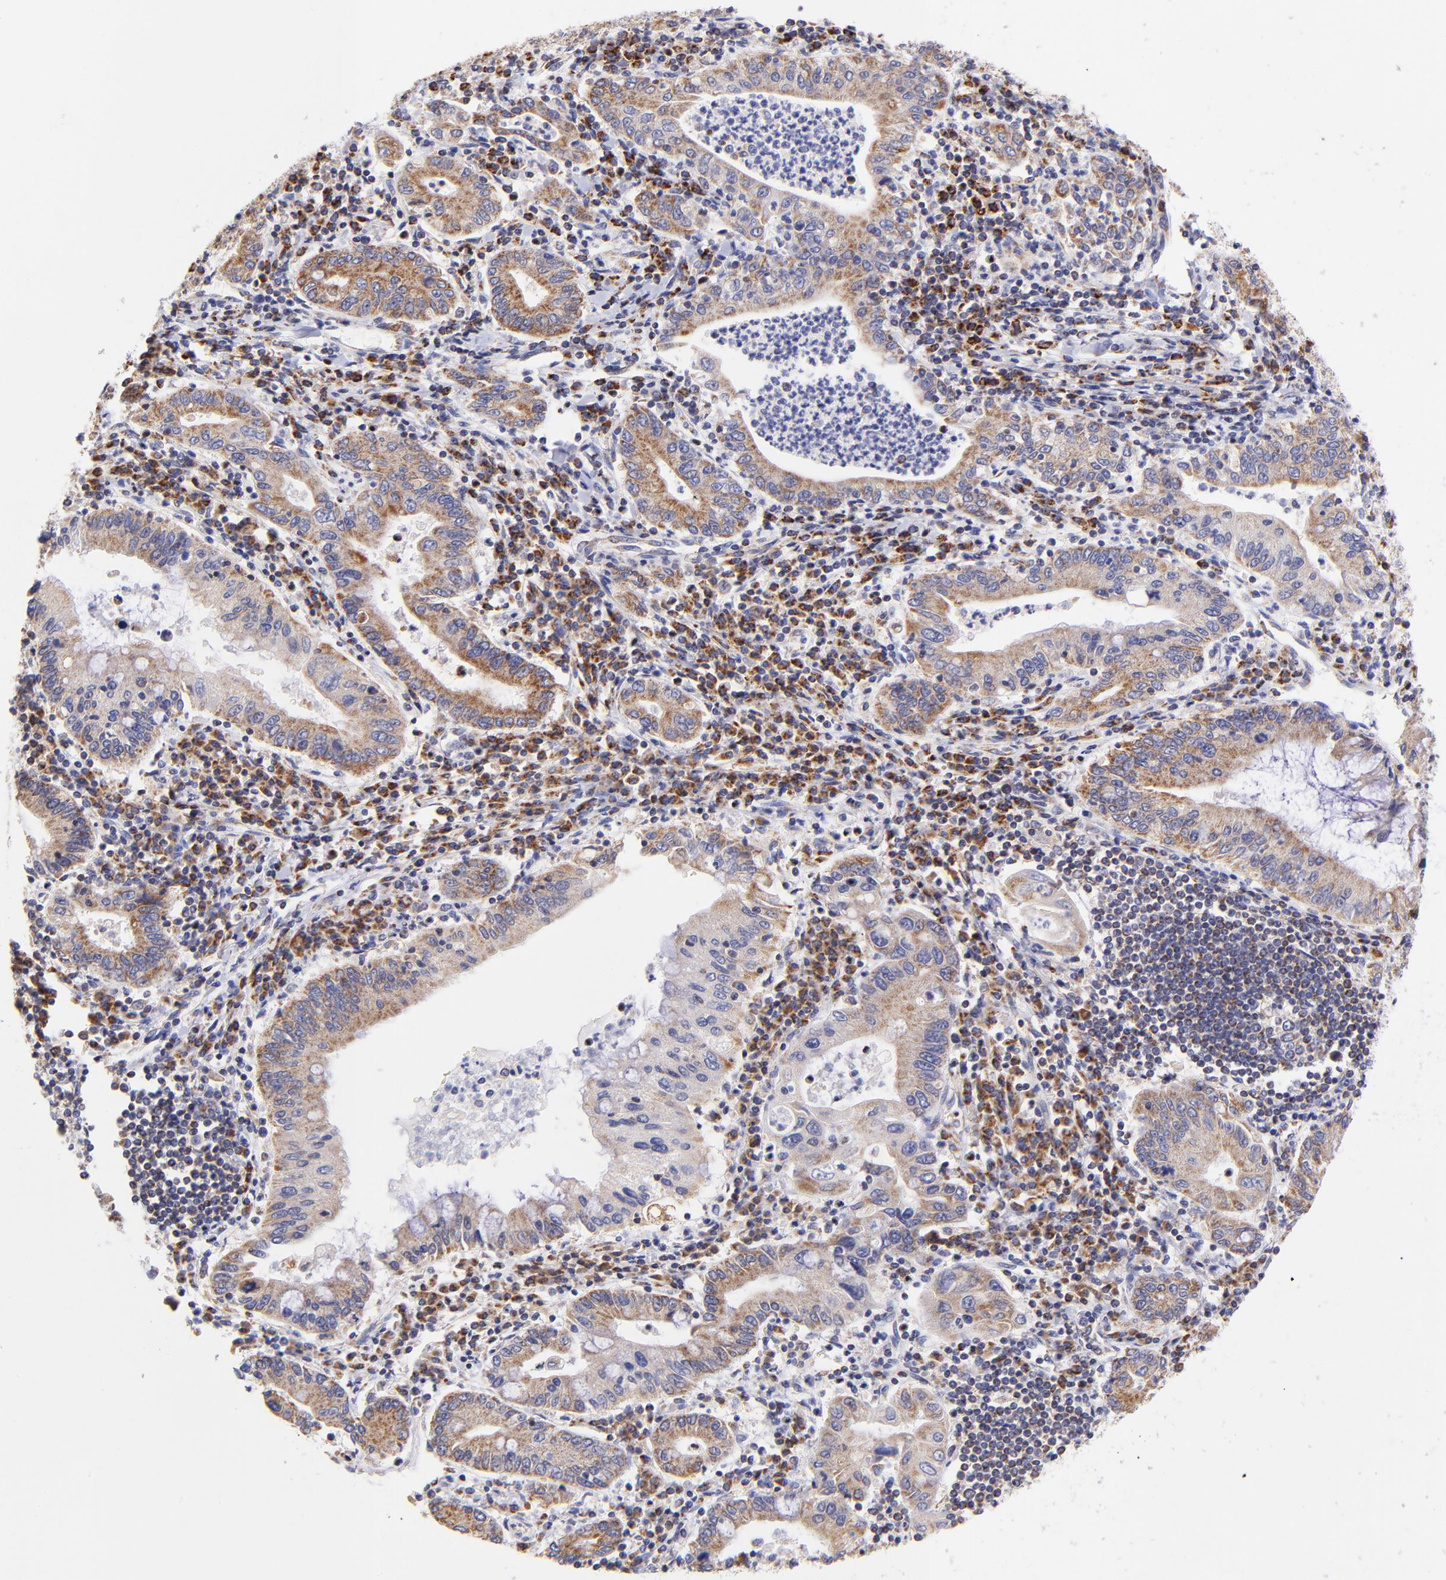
{"staining": {"intensity": "moderate", "quantity": ">75%", "location": "cytoplasmic/membranous"}, "tissue": "stomach cancer", "cell_type": "Tumor cells", "image_type": "cancer", "snomed": [{"axis": "morphology", "description": "Normal tissue, NOS"}, {"axis": "morphology", "description": "Adenocarcinoma, NOS"}, {"axis": "topography", "description": "Esophagus"}, {"axis": "topography", "description": "Stomach, upper"}, {"axis": "topography", "description": "Peripheral nerve tissue"}], "caption": "Immunohistochemistry (IHC) of adenocarcinoma (stomach) exhibits medium levels of moderate cytoplasmic/membranous expression in about >75% of tumor cells.", "gene": "NDUFB7", "patient": {"sex": "male", "age": 62}}